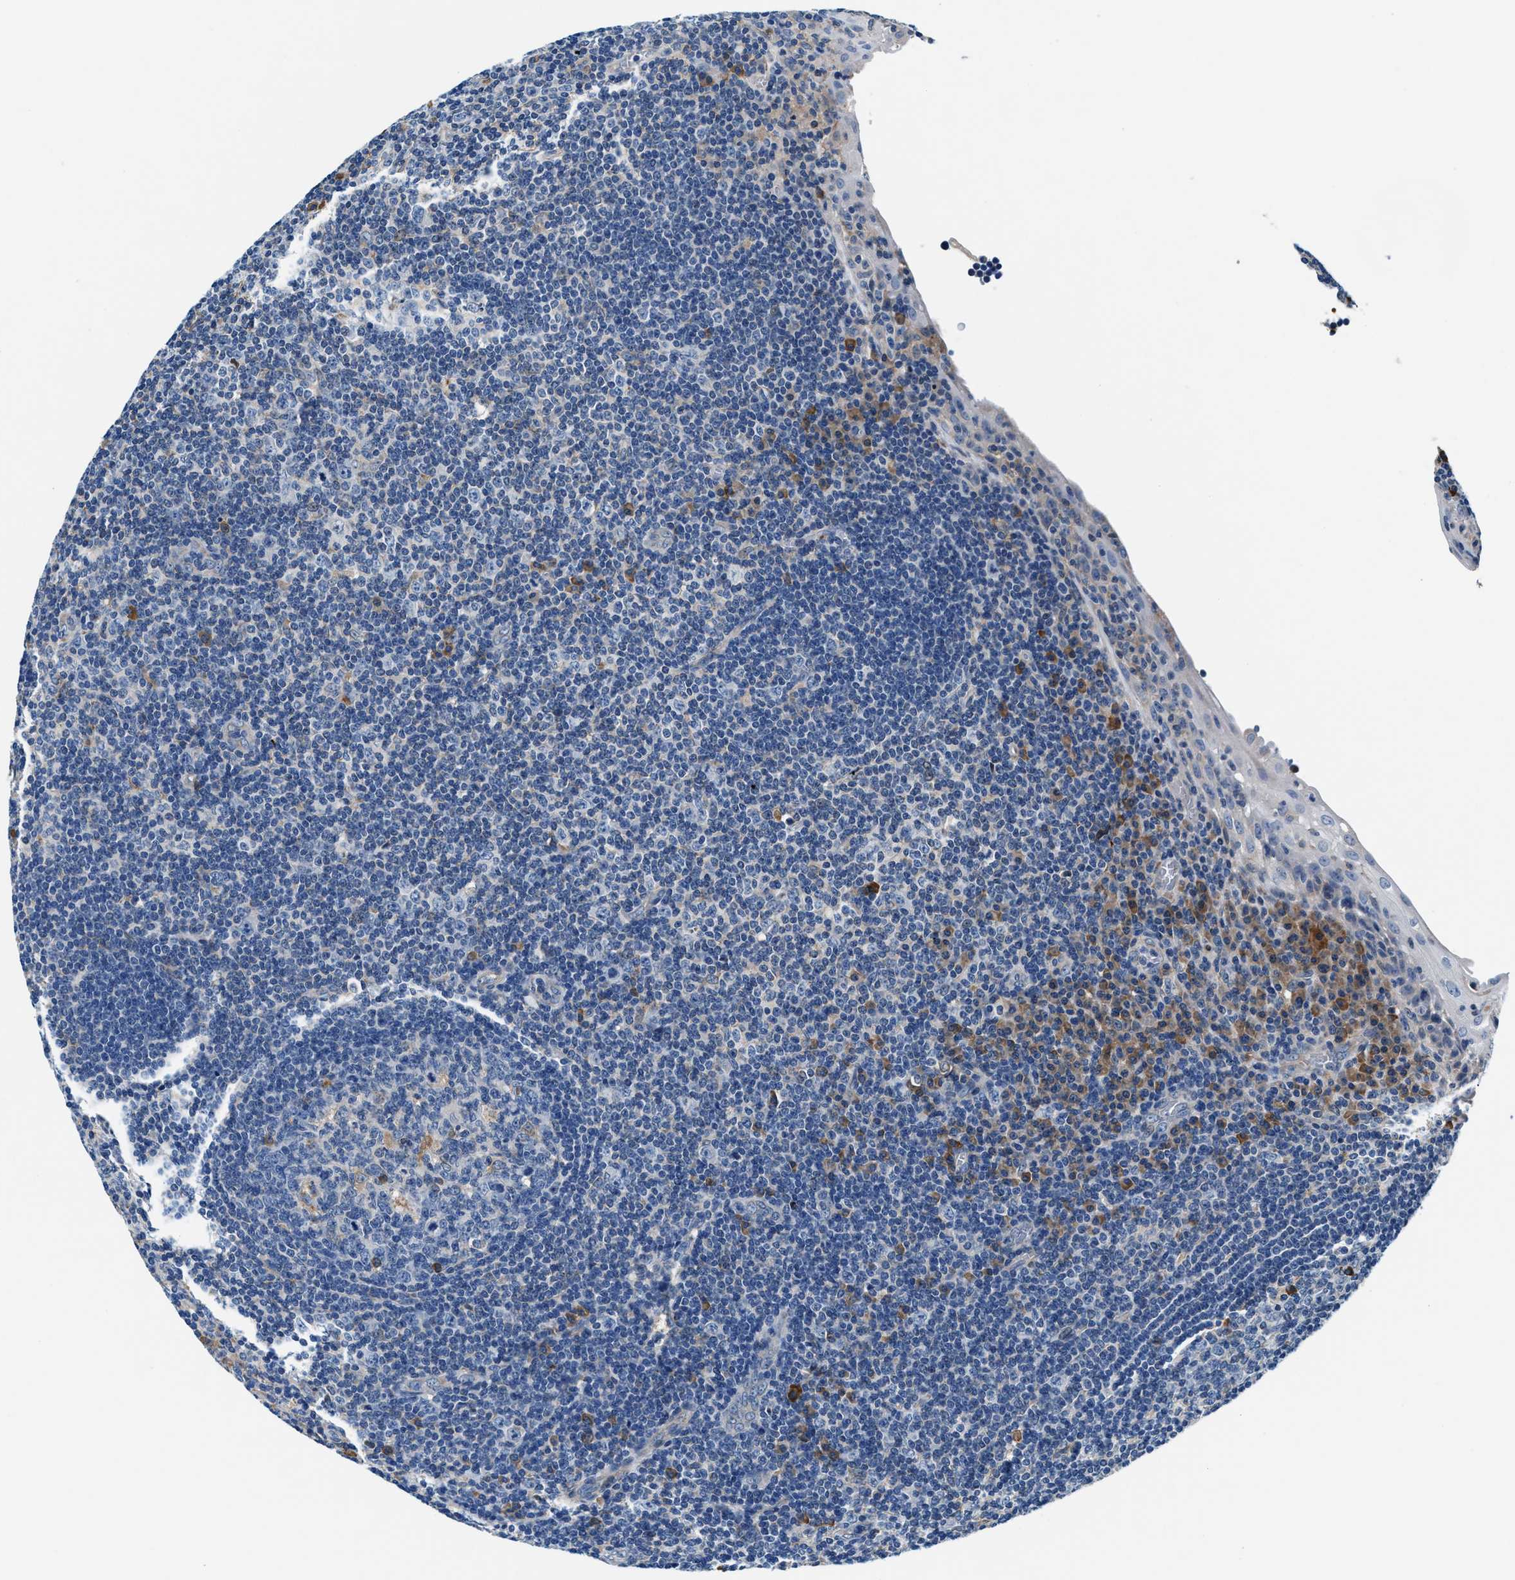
{"staining": {"intensity": "weak", "quantity": "<25%", "location": "cytoplasmic/membranous"}, "tissue": "tonsil", "cell_type": "Germinal center cells", "image_type": "normal", "snomed": [{"axis": "morphology", "description": "Normal tissue, NOS"}, {"axis": "topography", "description": "Tonsil"}], "caption": "Human tonsil stained for a protein using immunohistochemistry shows no staining in germinal center cells.", "gene": "SLFN11", "patient": {"sex": "male", "age": 37}}